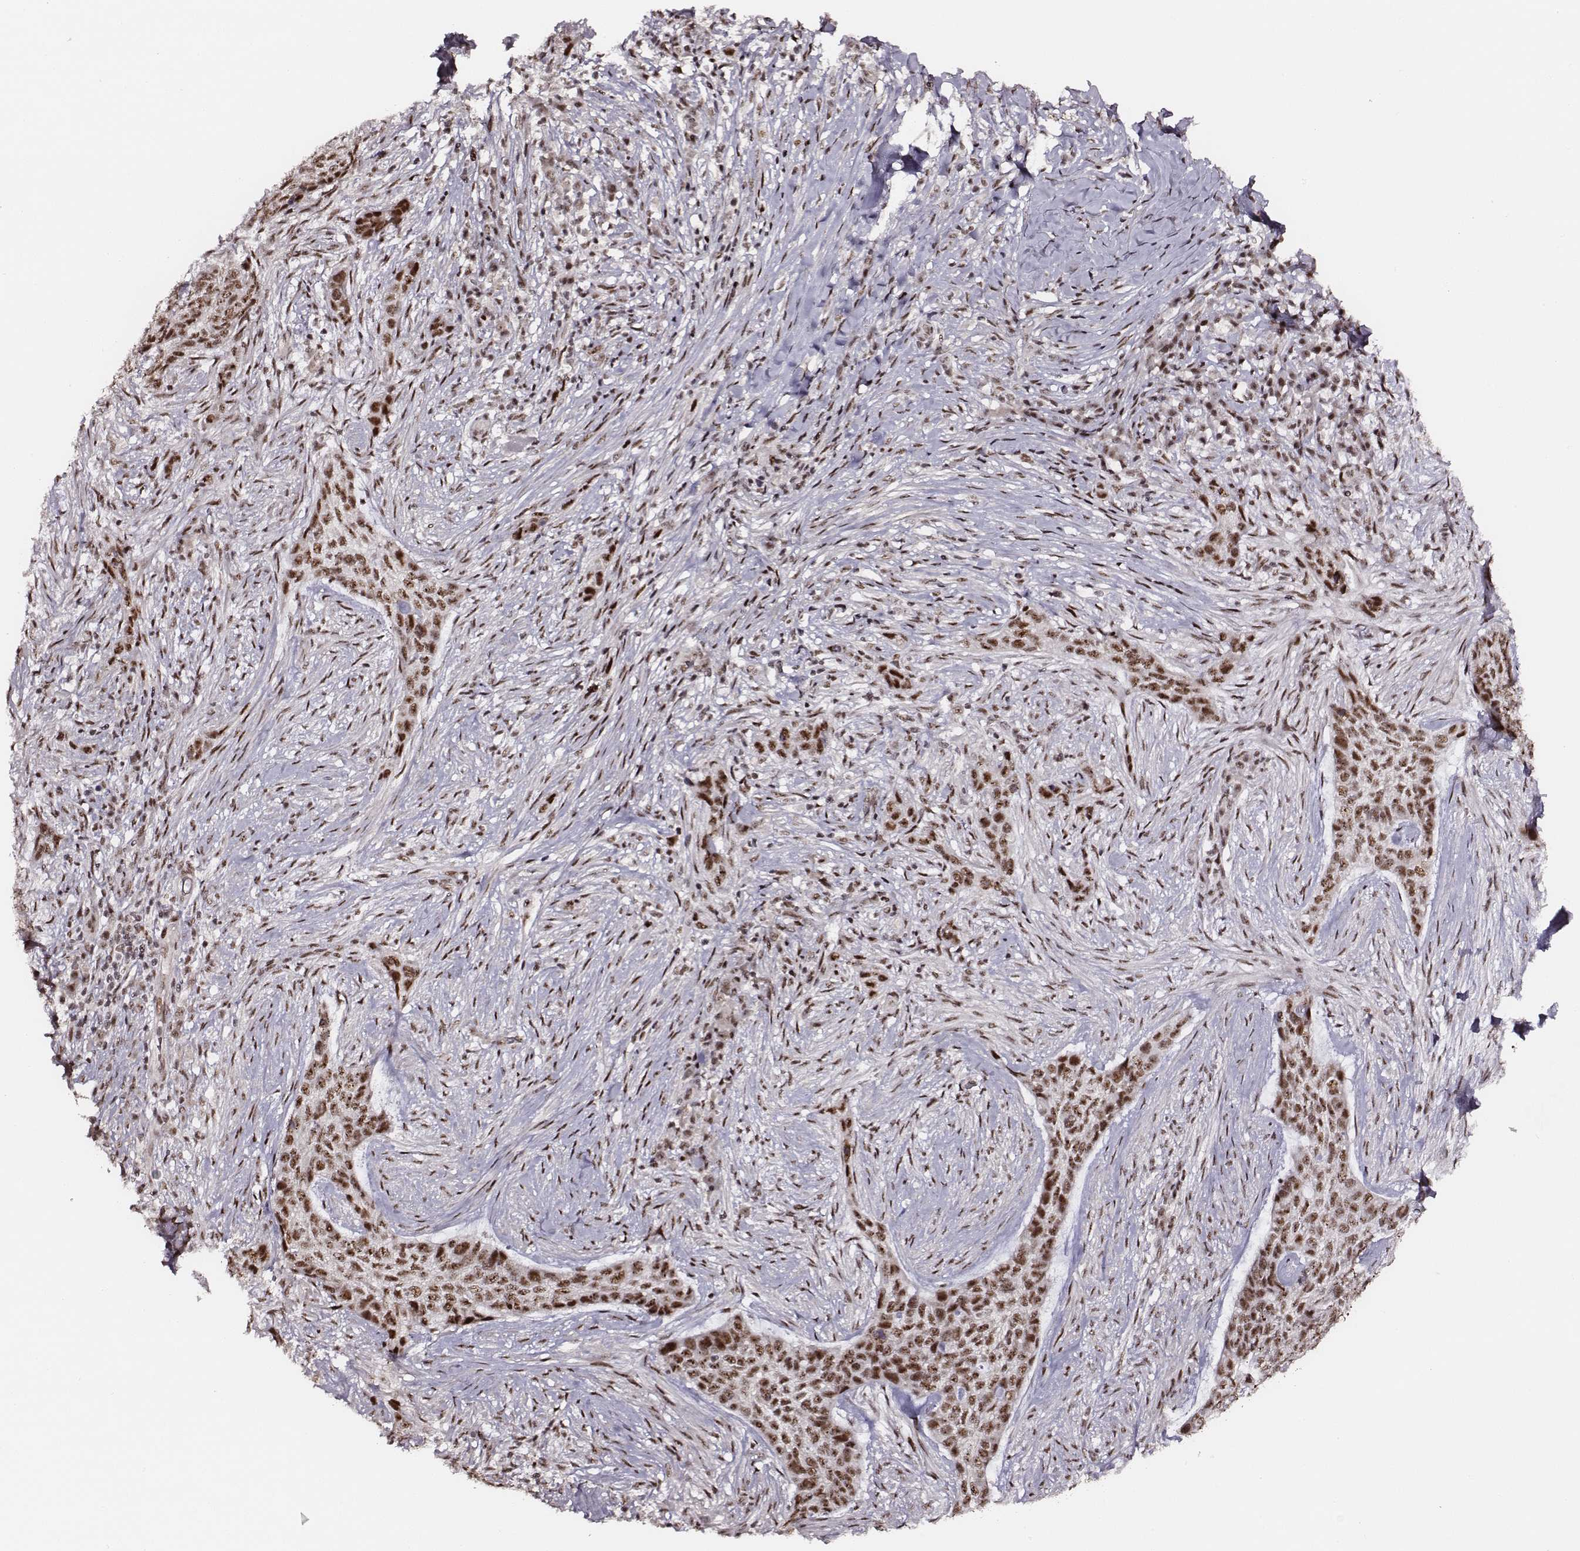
{"staining": {"intensity": "moderate", "quantity": ">75%", "location": "nuclear"}, "tissue": "skin cancer", "cell_type": "Tumor cells", "image_type": "cancer", "snomed": [{"axis": "morphology", "description": "Basal cell carcinoma"}, {"axis": "topography", "description": "Skin"}], "caption": "Immunohistochemistry (IHC) of skin cancer exhibits medium levels of moderate nuclear staining in about >75% of tumor cells. The staining was performed using DAB, with brown indicating positive protein expression. Nuclei are stained blue with hematoxylin.", "gene": "PPARA", "patient": {"sex": "female", "age": 69}}